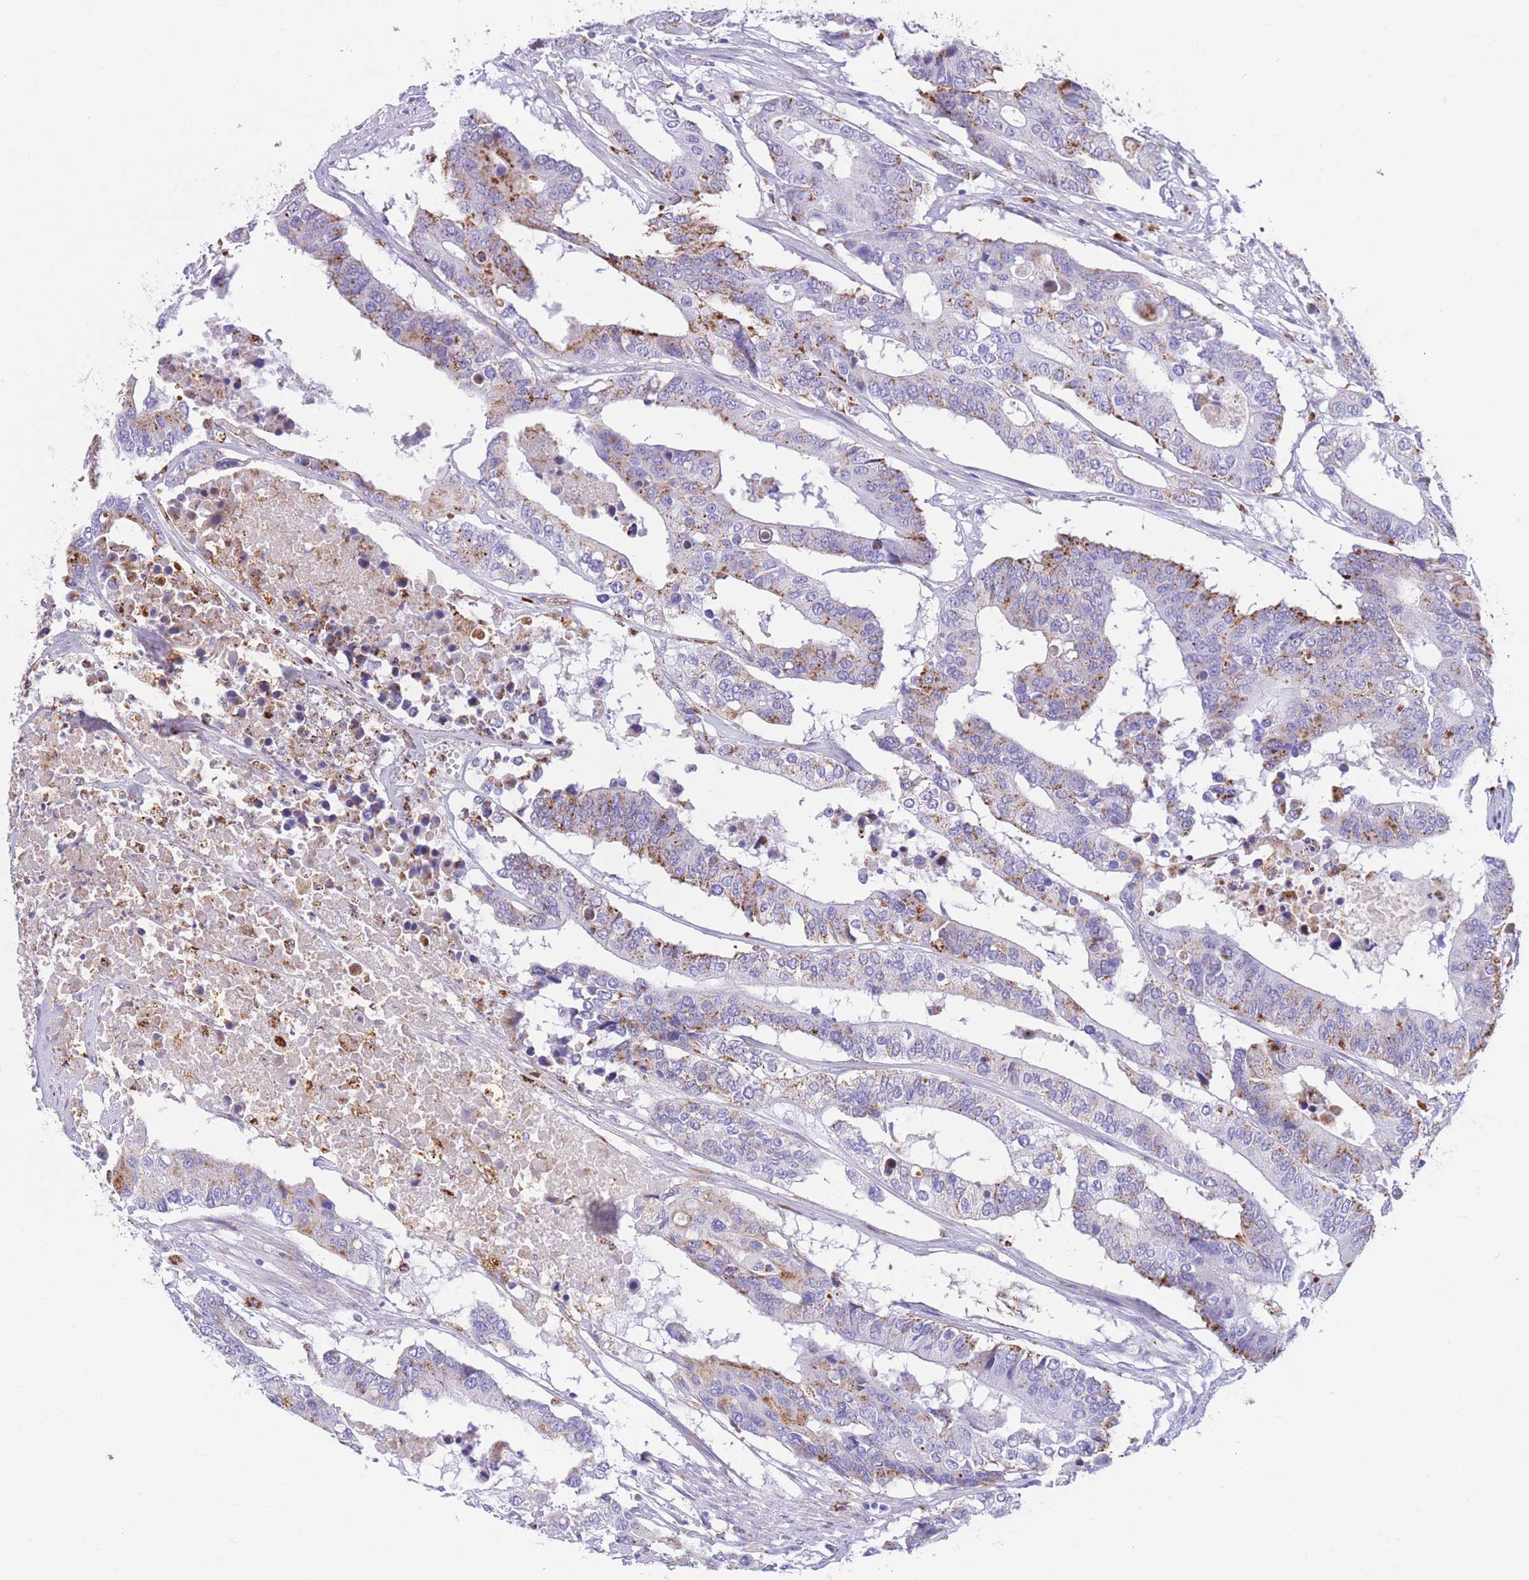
{"staining": {"intensity": "moderate", "quantity": "<25%", "location": "cytoplasmic/membranous"}, "tissue": "colorectal cancer", "cell_type": "Tumor cells", "image_type": "cancer", "snomed": [{"axis": "morphology", "description": "Adenocarcinoma, NOS"}, {"axis": "topography", "description": "Colon"}], "caption": "Immunohistochemistry (DAB (3,3'-diaminobenzidine)) staining of colorectal cancer (adenocarcinoma) demonstrates moderate cytoplasmic/membranous protein staining in about <25% of tumor cells.", "gene": "PLBD1", "patient": {"sex": "male", "age": 77}}